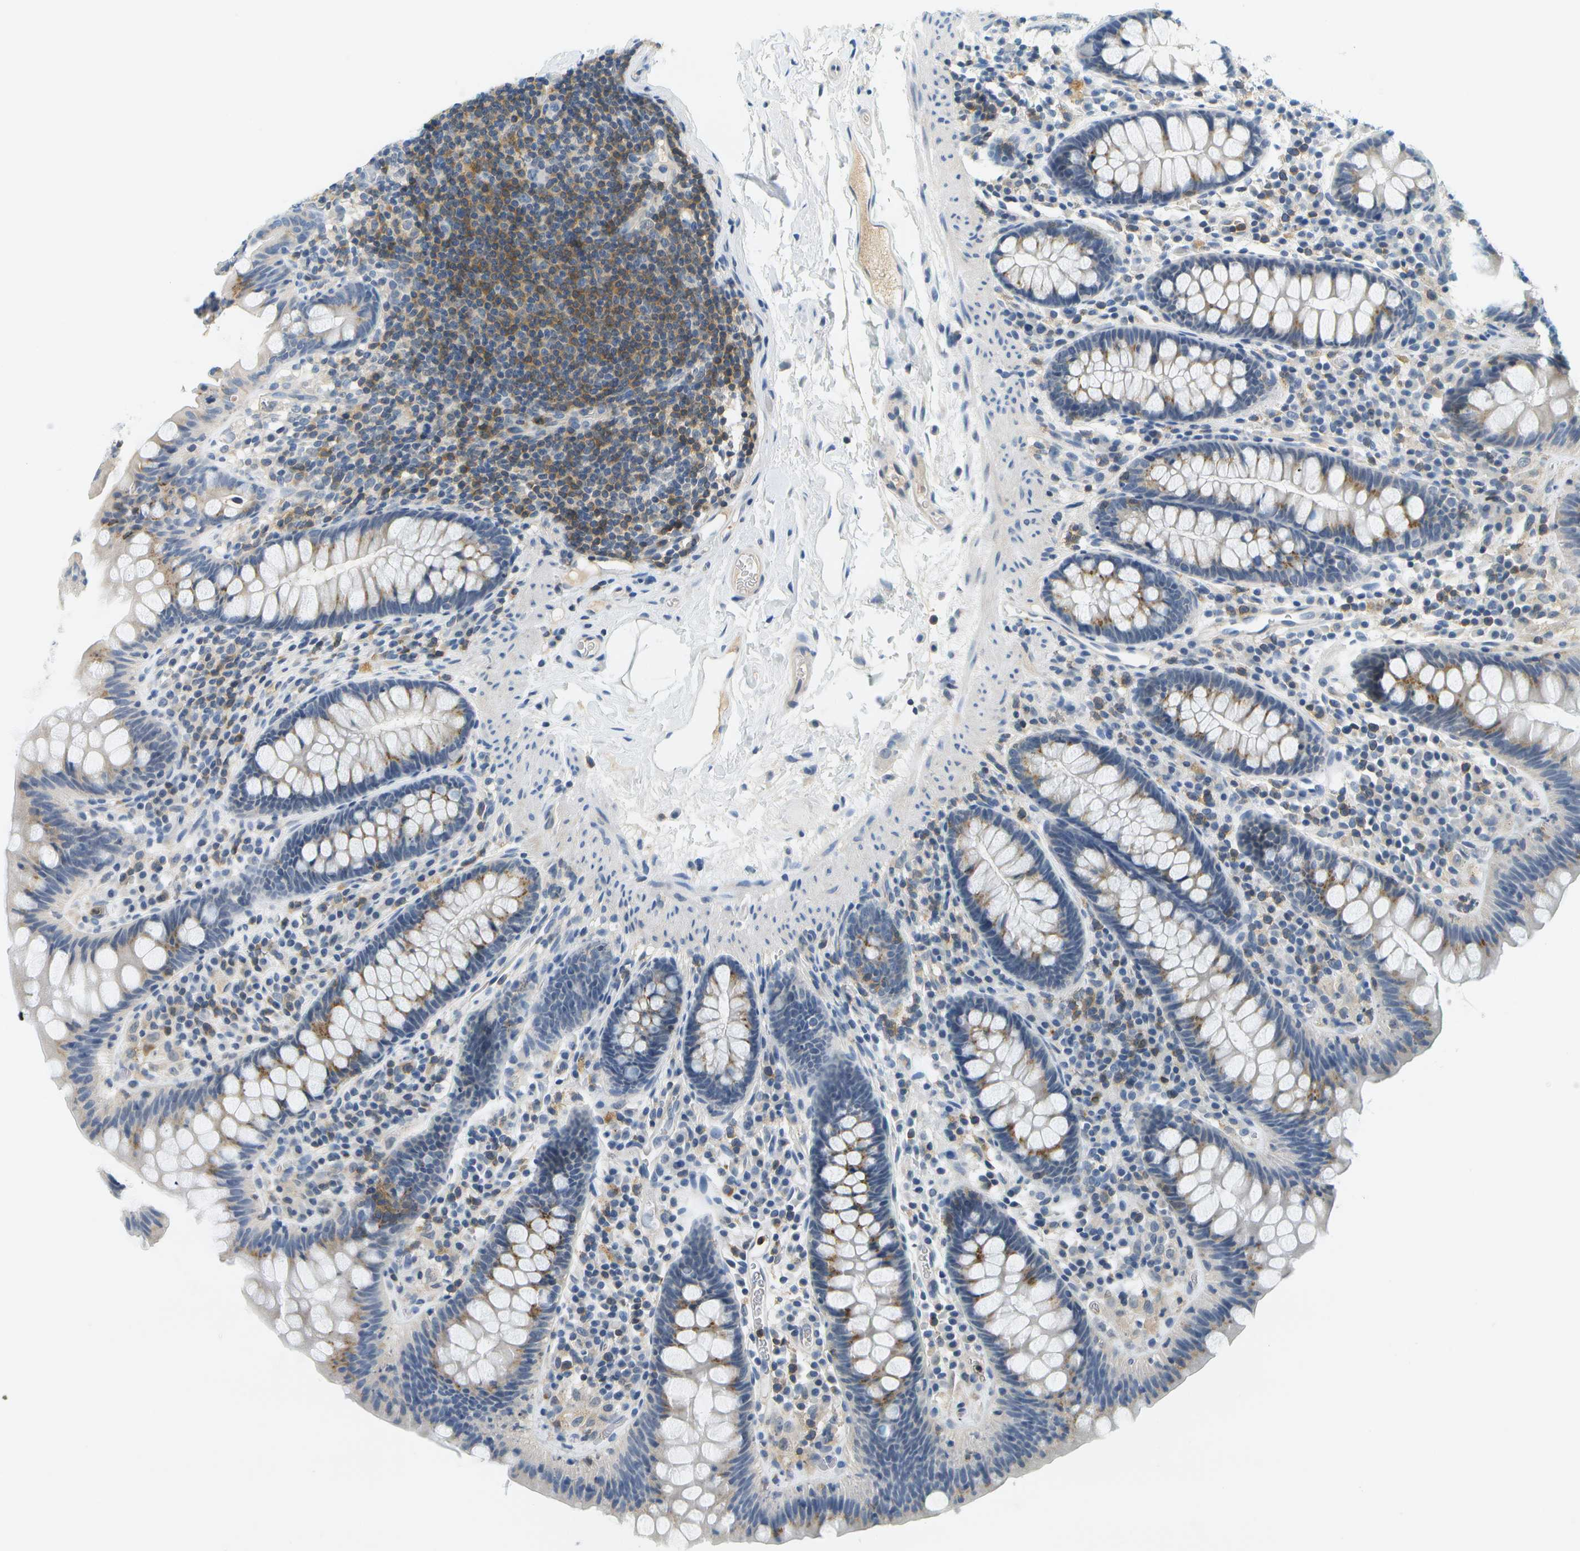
{"staining": {"intensity": "negative", "quantity": "none", "location": "none"}, "tissue": "colon", "cell_type": "Endothelial cells", "image_type": "normal", "snomed": [{"axis": "morphology", "description": "Normal tissue, NOS"}, {"axis": "topography", "description": "Colon"}], "caption": "Immunohistochemistry (IHC) histopathology image of normal colon: human colon stained with DAB exhibits no significant protein positivity in endothelial cells. (Stains: DAB immunohistochemistry (IHC) with hematoxylin counter stain, Microscopy: brightfield microscopy at high magnification).", "gene": "RASGRP2", "patient": {"sex": "female", "age": 80}}